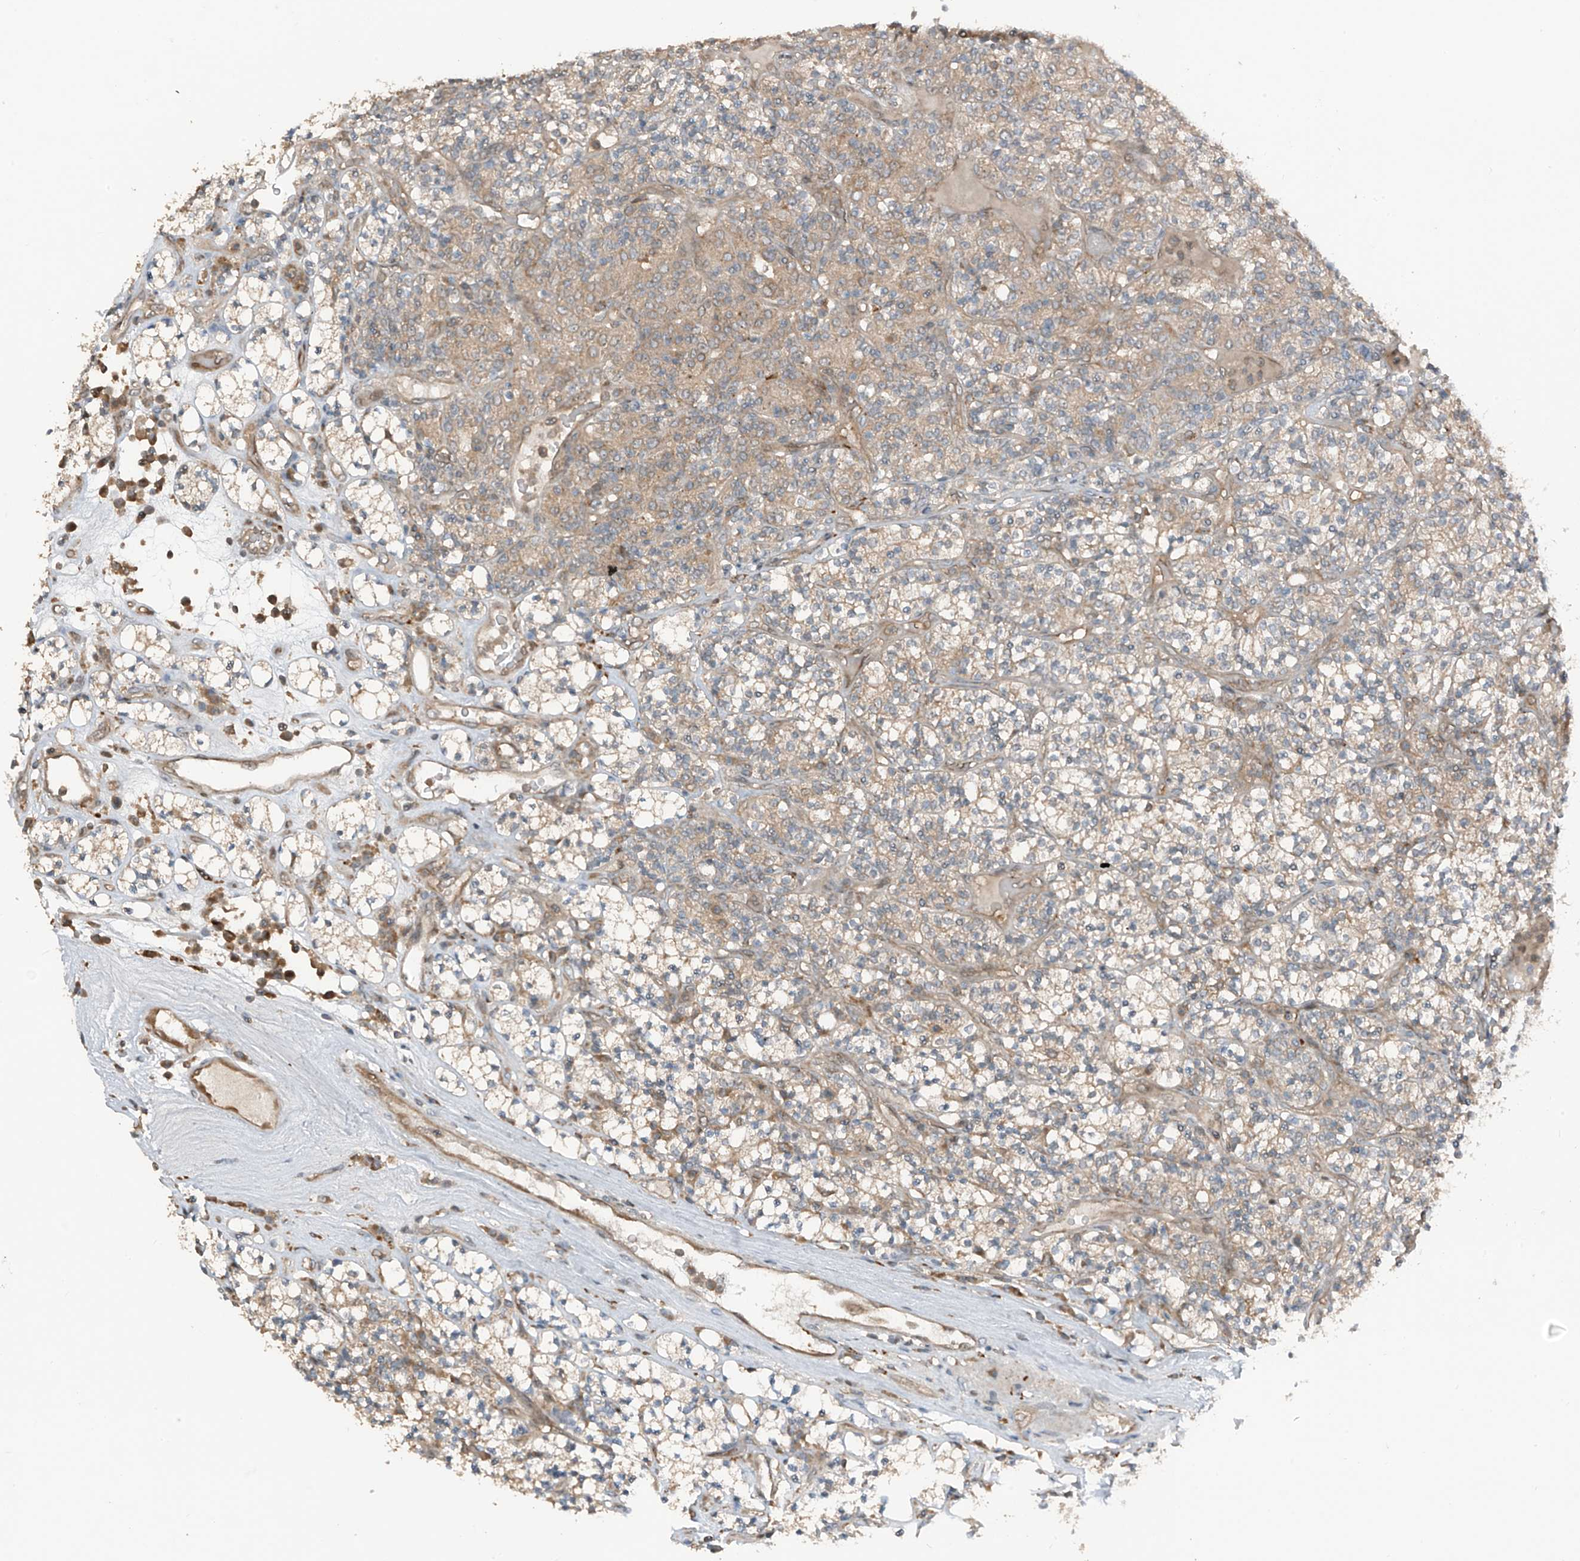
{"staining": {"intensity": "weak", "quantity": ">75%", "location": "cytoplasmic/membranous"}, "tissue": "renal cancer", "cell_type": "Tumor cells", "image_type": "cancer", "snomed": [{"axis": "morphology", "description": "Adenocarcinoma, NOS"}, {"axis": "topography", "description": "Kidney"}], "caption": "DAB (3,3'-diaminobenzidine) immunohistochemical staining of human renal cancer (adenocarcinoma) demonstrates weak cytoplasmic/membranous protein positivity in approximately >75% of tumor cells.", "gene": "TXNDC9", "patient": {"sex": "male", "age": 77}}